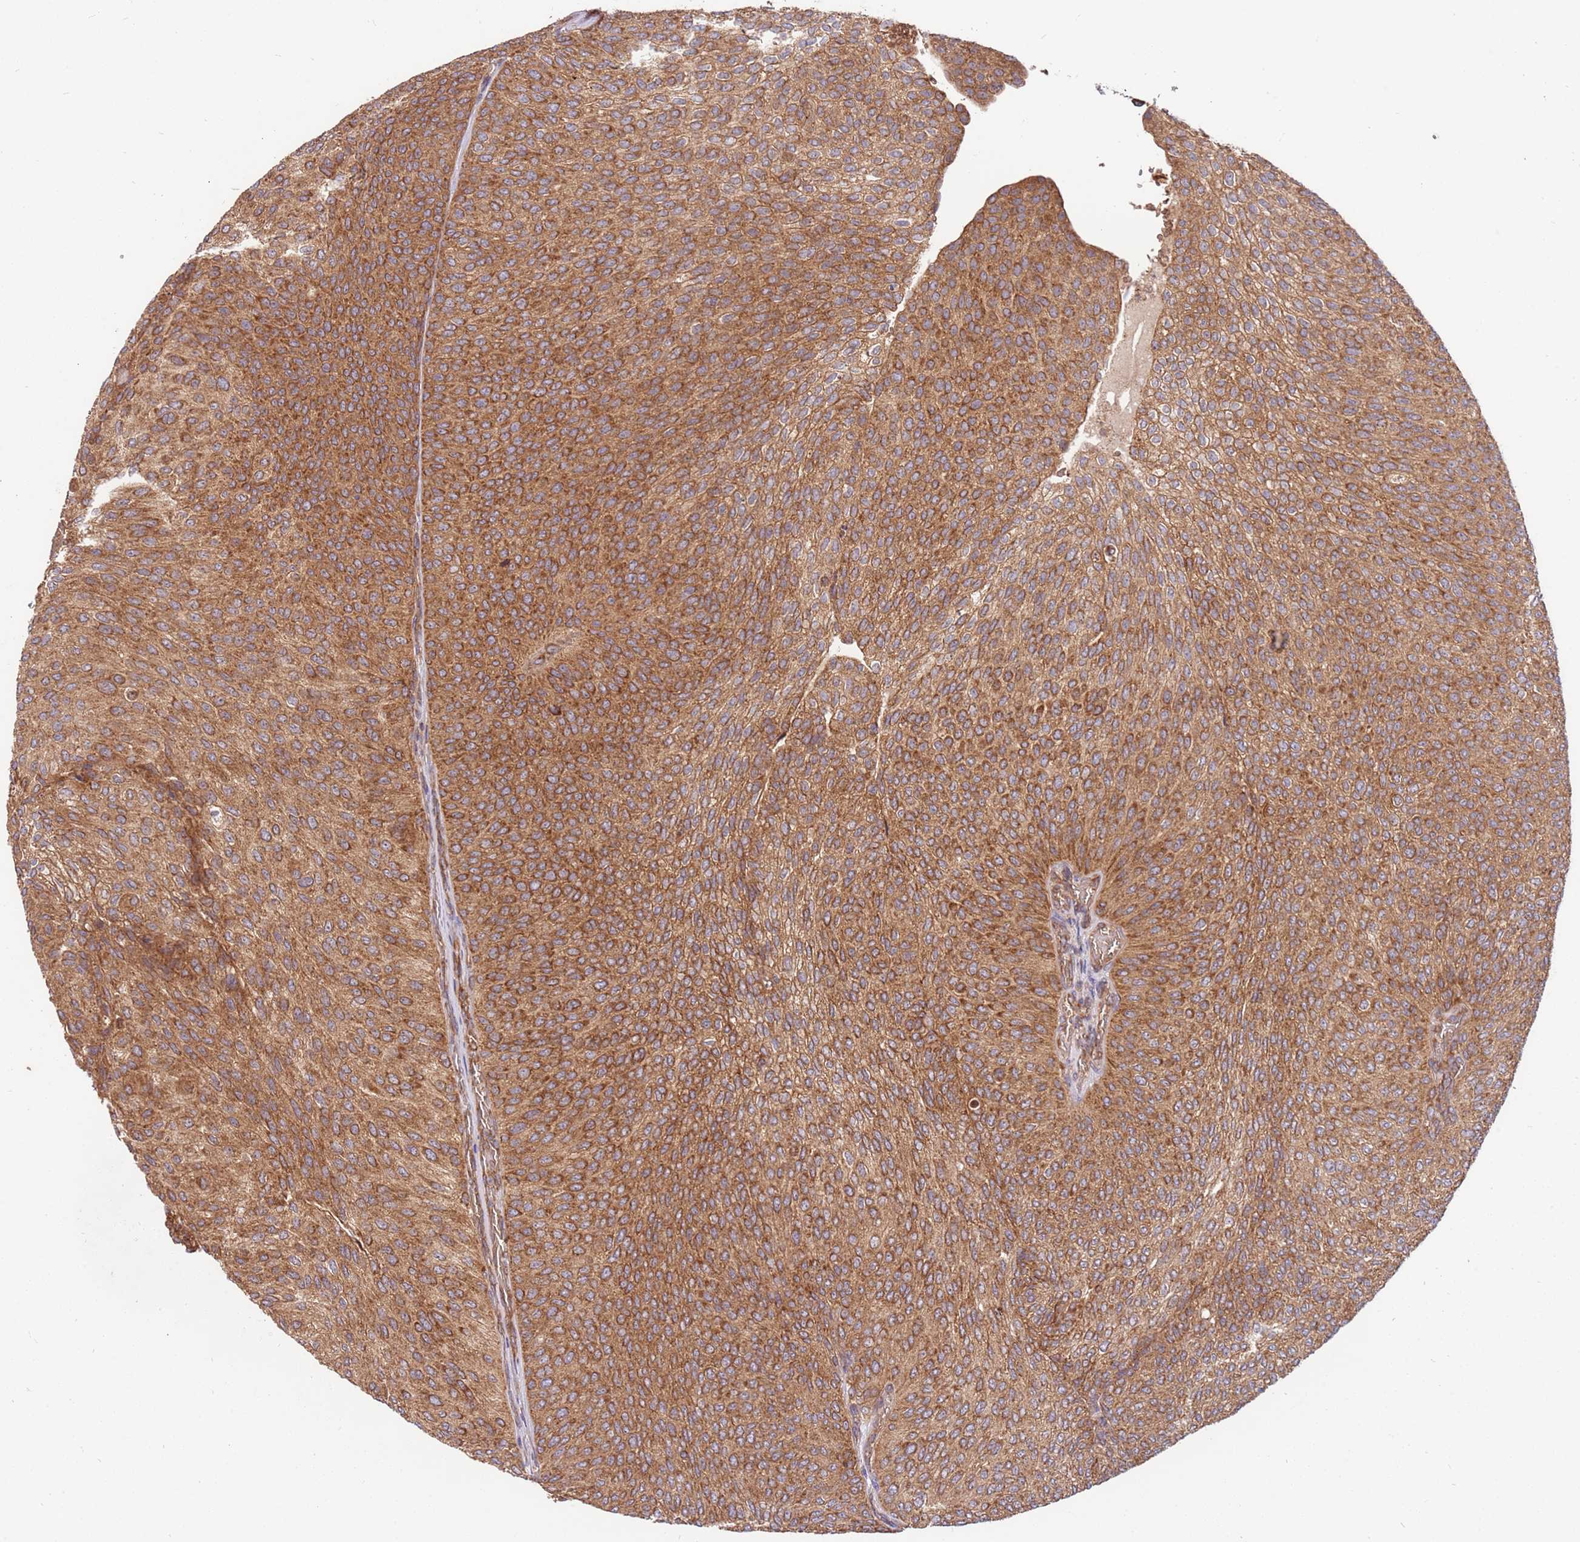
{"staining": {"intensity": "moderate", "quantity": ">75%", "location": "cytoplasmic/membranous"}, "tissue": "urothelial cancer", "cell_type": "Tumor cells", "image_type": "cancer", "snomed": [{"axis": "morphology", "description": "Urothelial carcinoma, High grade"}, {"axis": "topography", "description": "Urinary bladder"}], "caption": "A brown stain labels moderate cytoplasmic/membranous staining of a protein in urothelial cancer tumor cells.", "gene": "SLC44A5", "patient": {"sex": "female", "age": 79}}